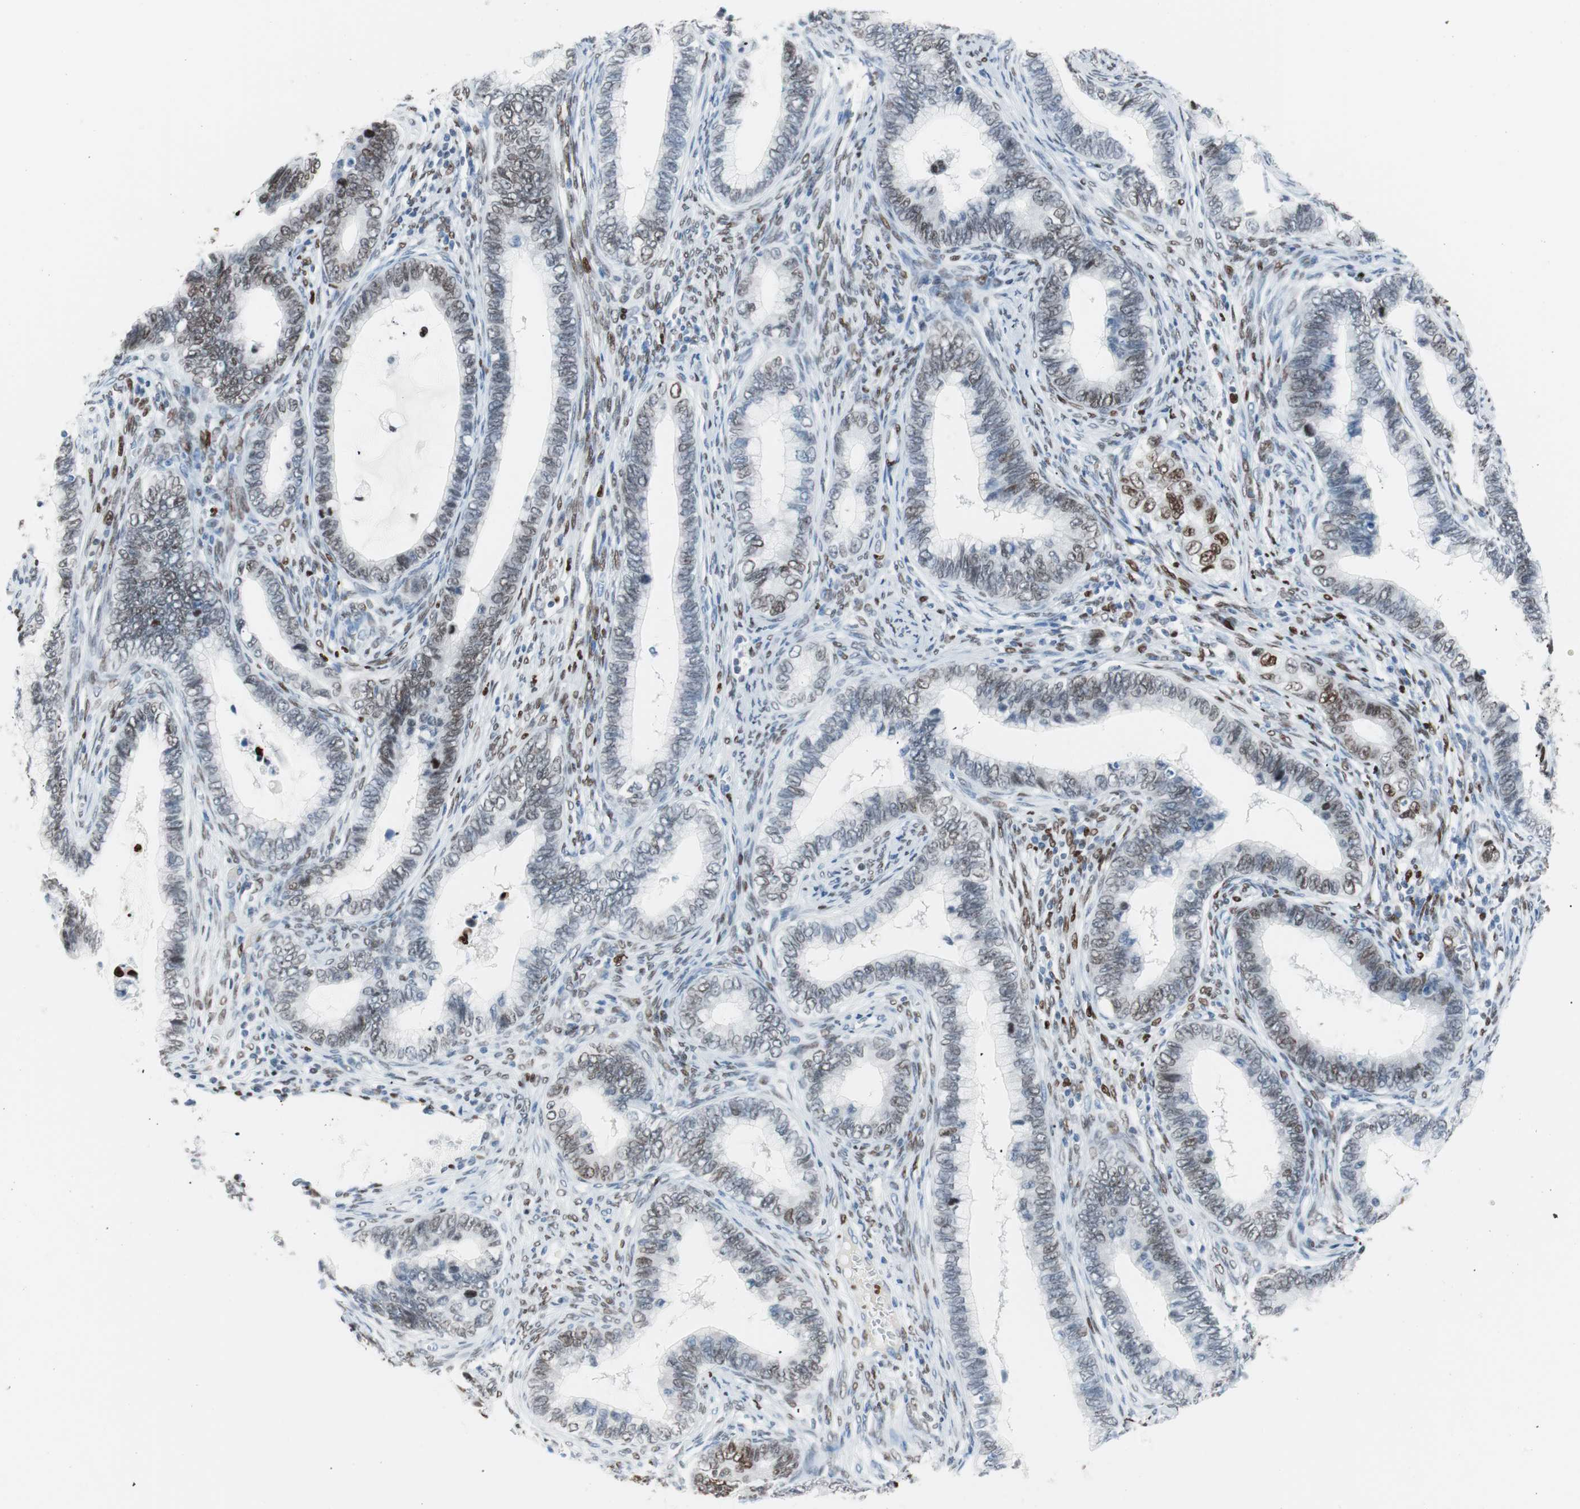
{"staining": {"intensity": "weak", "quantity": "25%-75%", "location": "nuclear"}, "tissue": "cervical cancer", "cell_type": "Tumor cells", "image_type": "cancer", "snomed": [{"axis": "morphology", "description": "Adenocarcinoma, NOS"}, {"axis": "topography", "description": "Cervix"}], "caption": "Immunohistochemical staining of adenocarcinoma (cervical) exhibits weak nuclear protein positivity in about 25%-75% of tumor cells.", "gene": "CEBPB", "patient": {"sex": "female", "age": 44}}